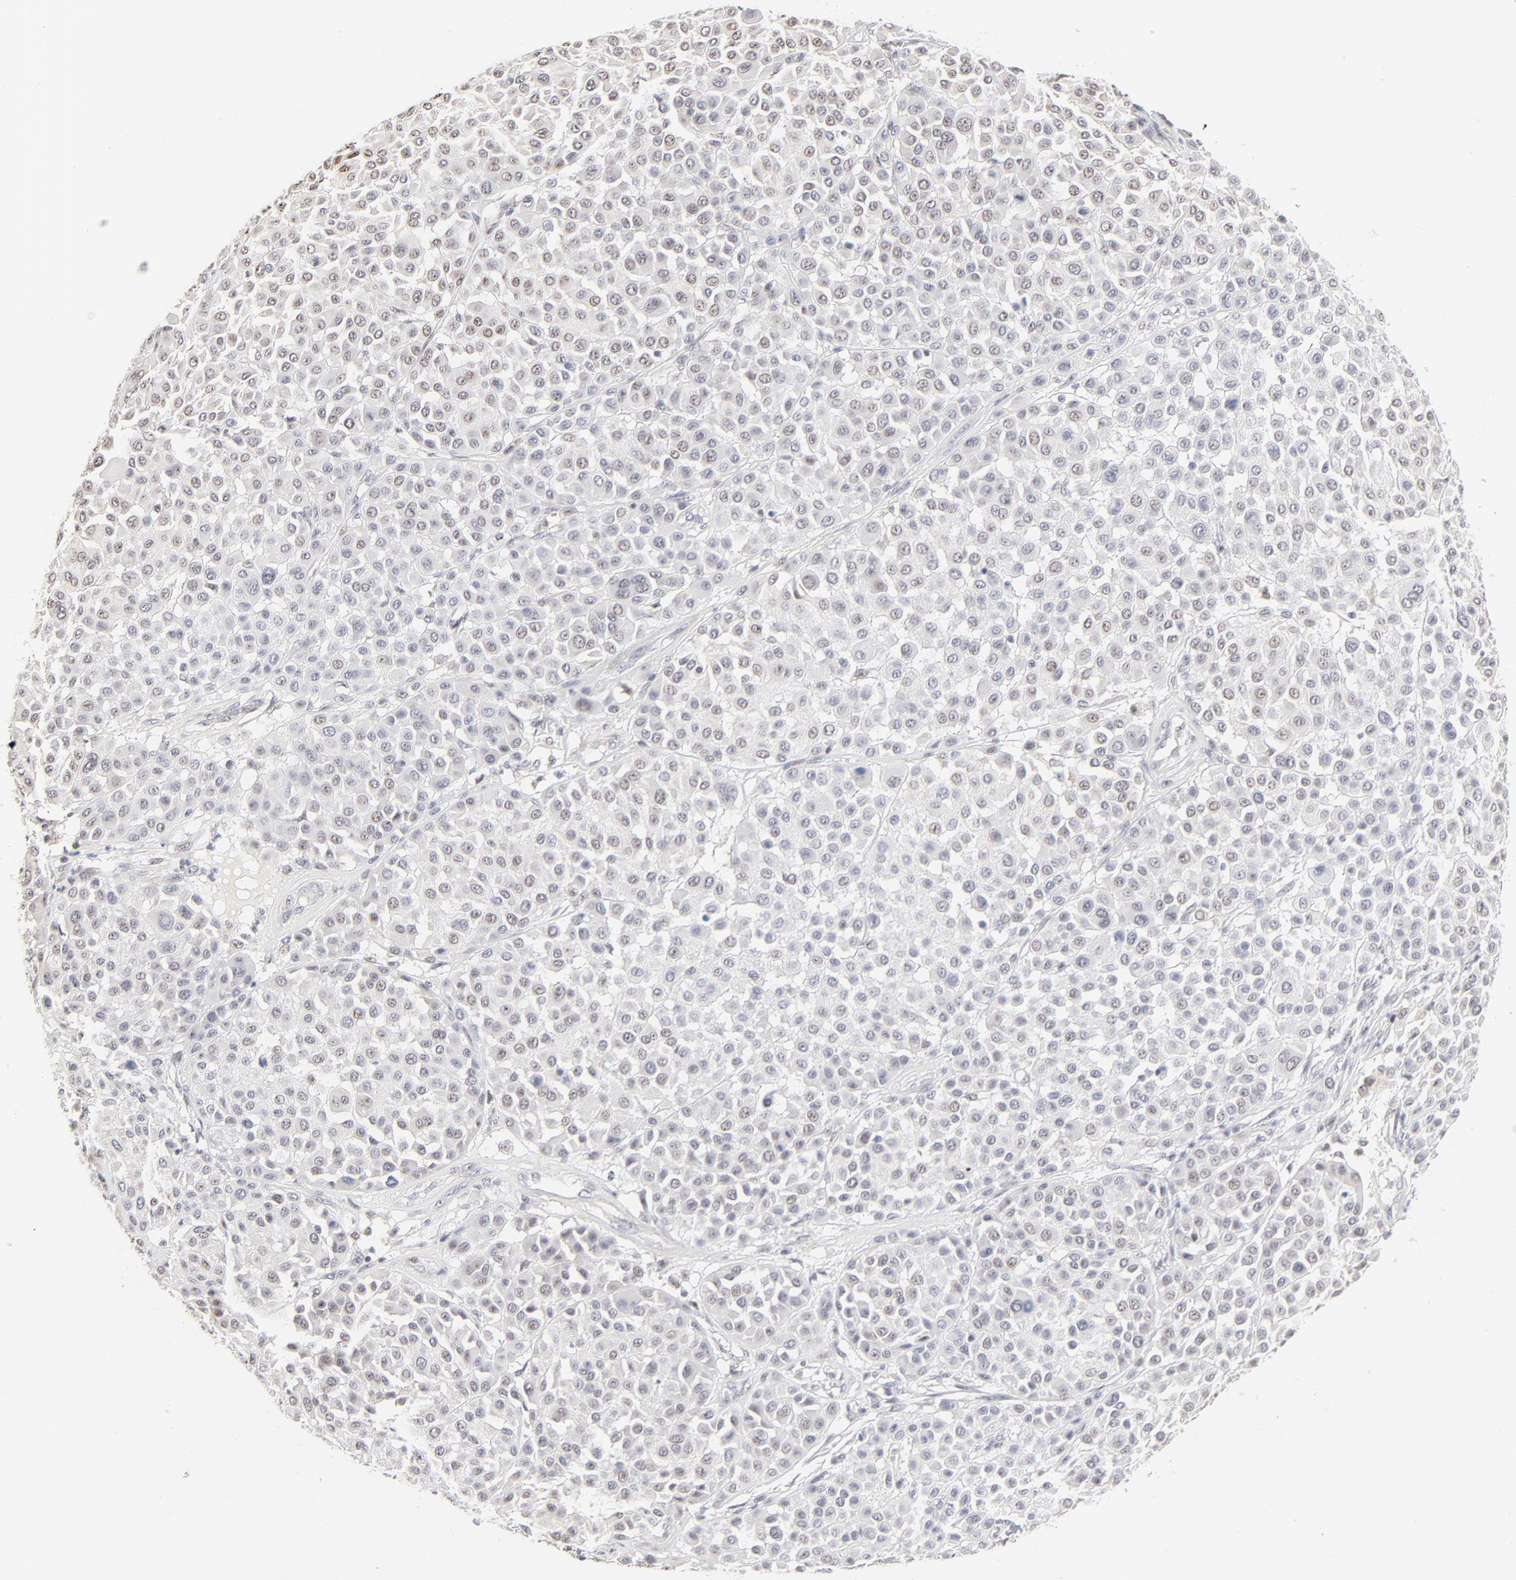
{"staining": {"intensity": "weak", "quantity": "25%-75%", "location": "nuclear"}, "tissue": "melanoma", "cell_type": "Tumor cells", "image_type": "cancer", "snomed": [{"axis": "morphology", "description": "Malignant melanoma, Metastatic site"}, {"axis": "topography", "description": "Soft tissue"}], "caption": "High-power microscopy captured an immunohistochemistry (IHC) histopathology image of malignant melanoma (metastatic site), revealing weak nuclear expression in approximately 25%-75% of tumor cells.", "gene": "NFIL3", "patient": {"sex": "male", "age": 41}}